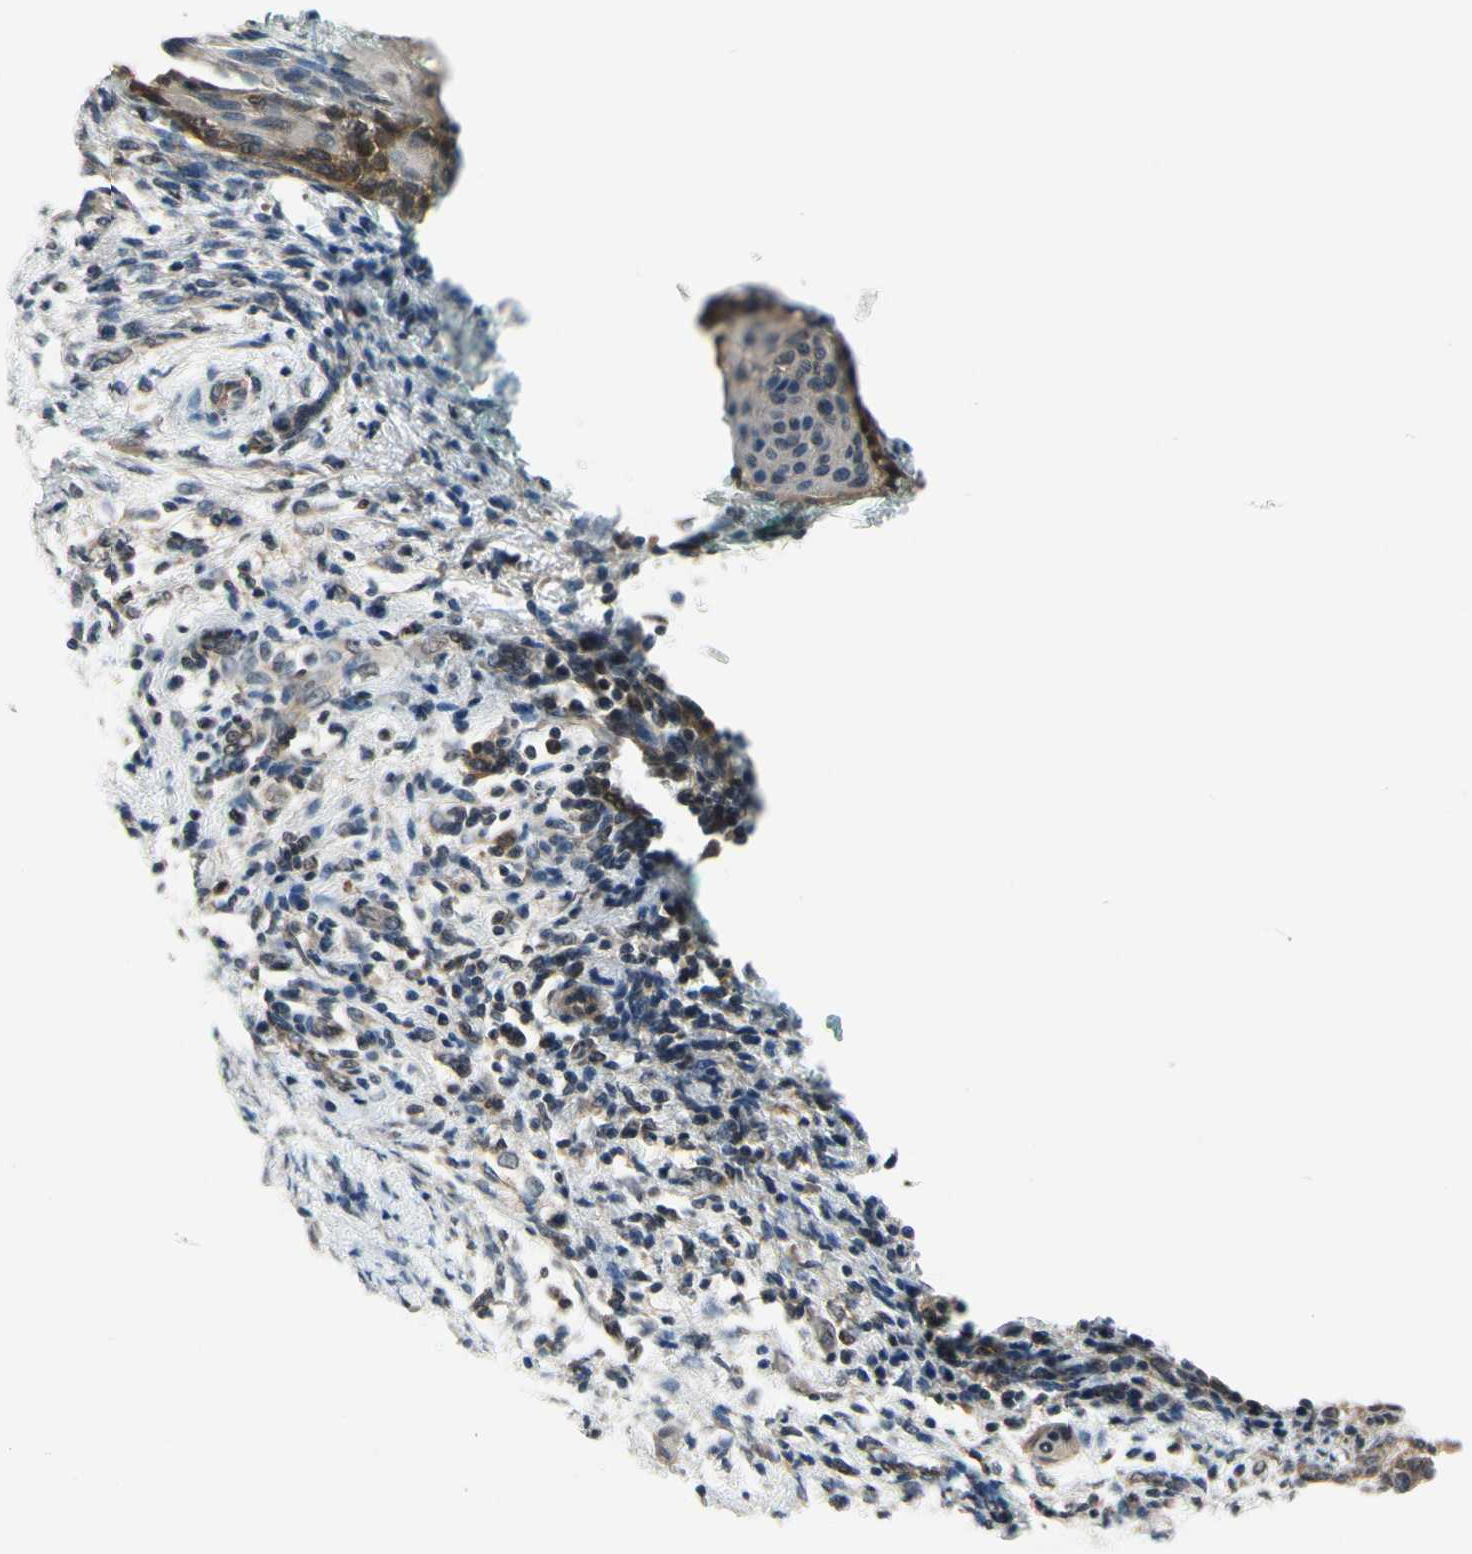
{"staining": {"intensity": "weak", "quantity": ">75%", "location": "cytoplasmic/membranous"}, "tissue": "cervical cancer", "cell_type": "Tumor cells", "image_type": "cancer", "snomed": [{"axis": "morphology", "description": "Squamous cell carcinoma, NOS"}, {"axis": "topography", "description": "Cervix"}], "caption": "Tumor cells show weak cytoplasmic/membranous expression in about >75% of cells in squamous cell carcinoma (cervical). The staining was performed using DAB (3,3'-diaminobenzidine) to visualize the protein expression in brown, while the nuclei were stained in blue with hematoxylin (Magnification: 20x).", "gene": "GCLC", "patient": {"sex": "female", "age": 33}}